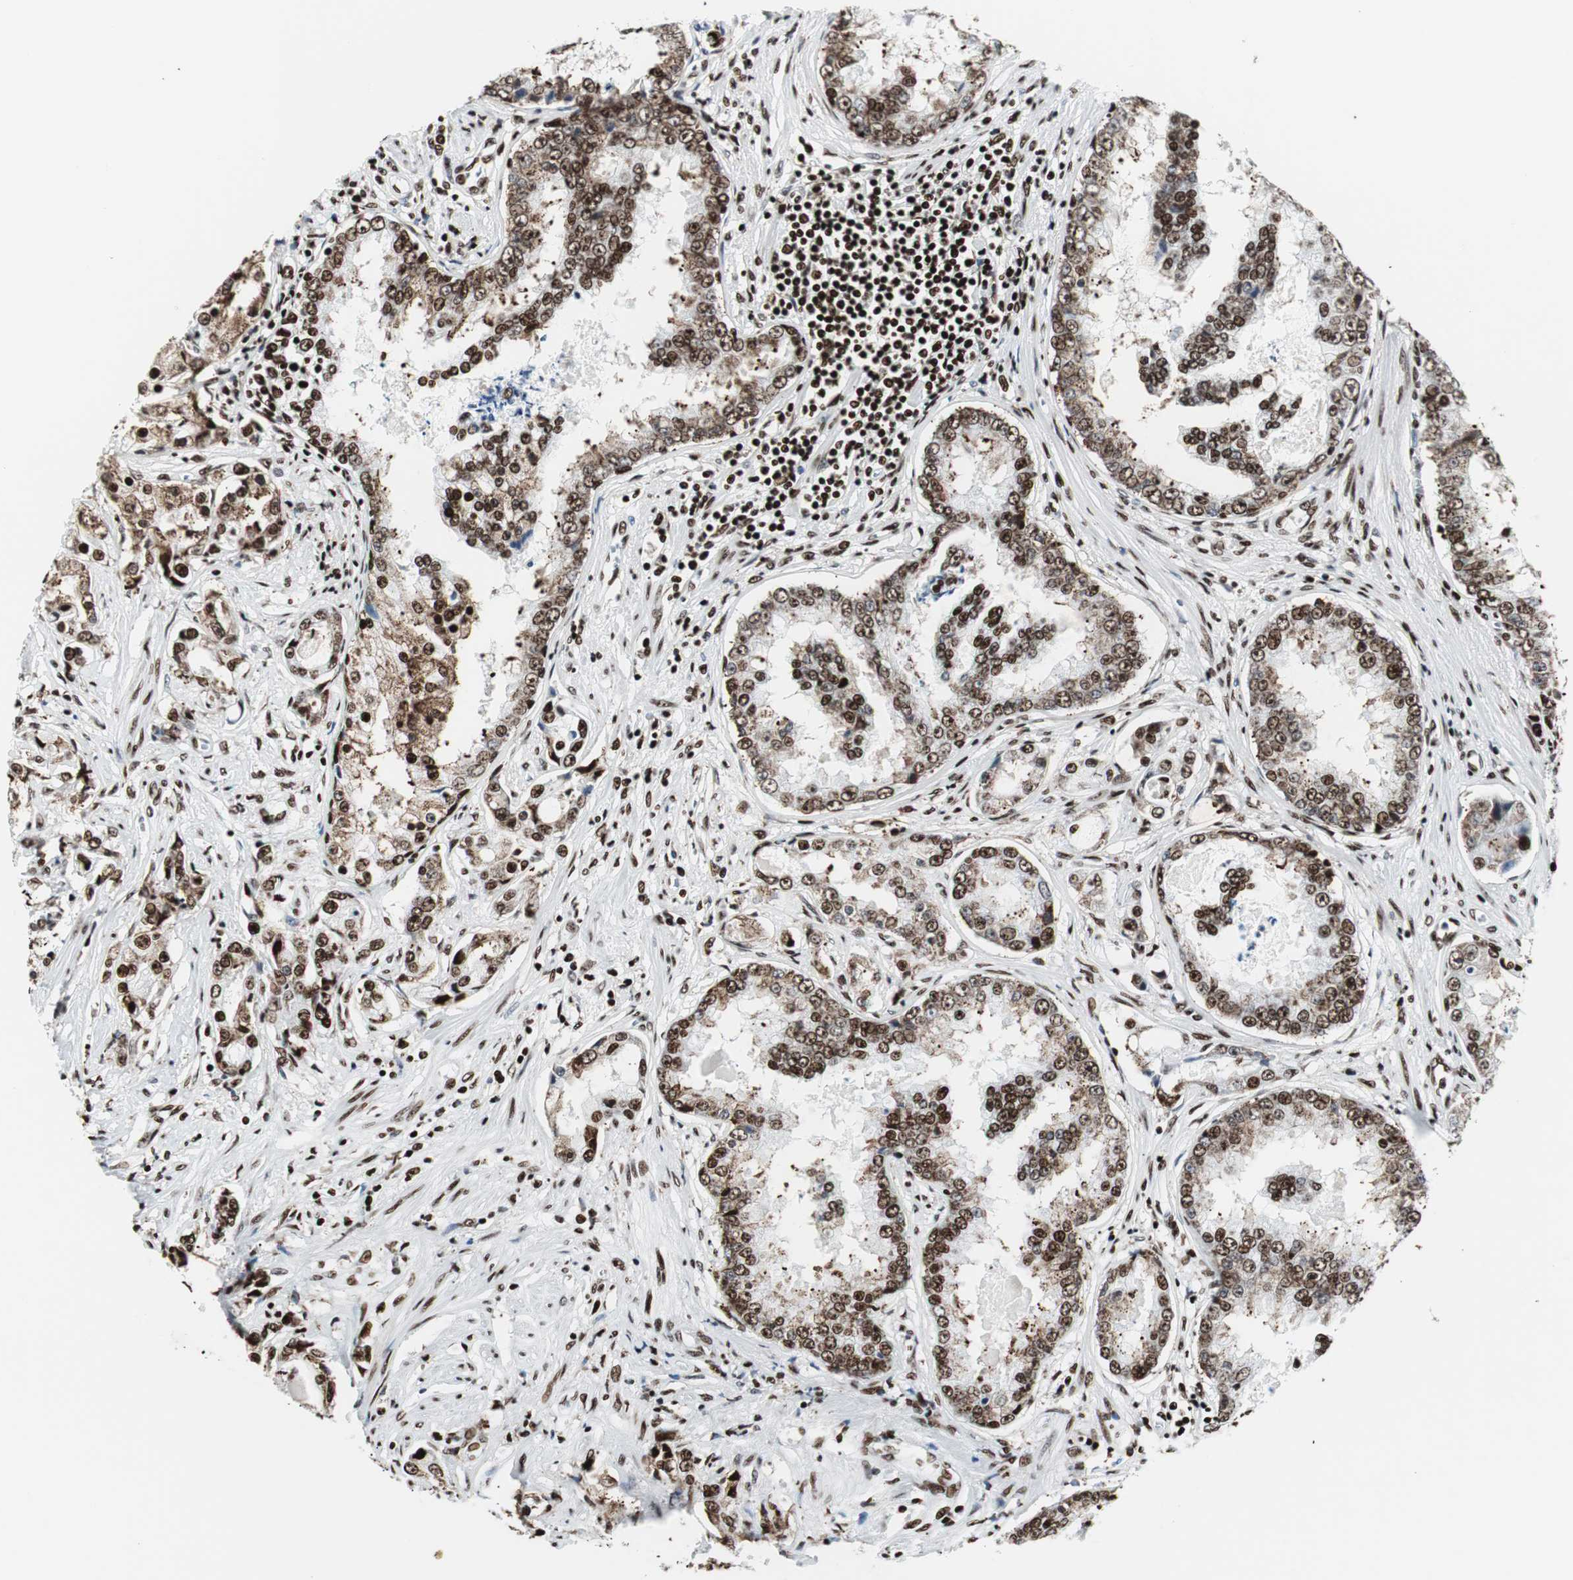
{"staining": {"intensity": "strong", "quantity": ">75%", "location": "nuclear"}, "tissue": "prostate cancer", "cell_type": "Tumor cells", "image_type": "cancer", "snomed": [{"axis": "morphology", "description": "Adenocarcinoma, High grade"}, {"axis": "topography", "description": "Prostate"}], "caption": "IHC of human high-grade adenocarcinoma (prostate) displays high levels of strong nuclear staining in approximately >75% of tumor cells.", "gene": "NCL", "patient": {"sex": "male", "age": 73}}